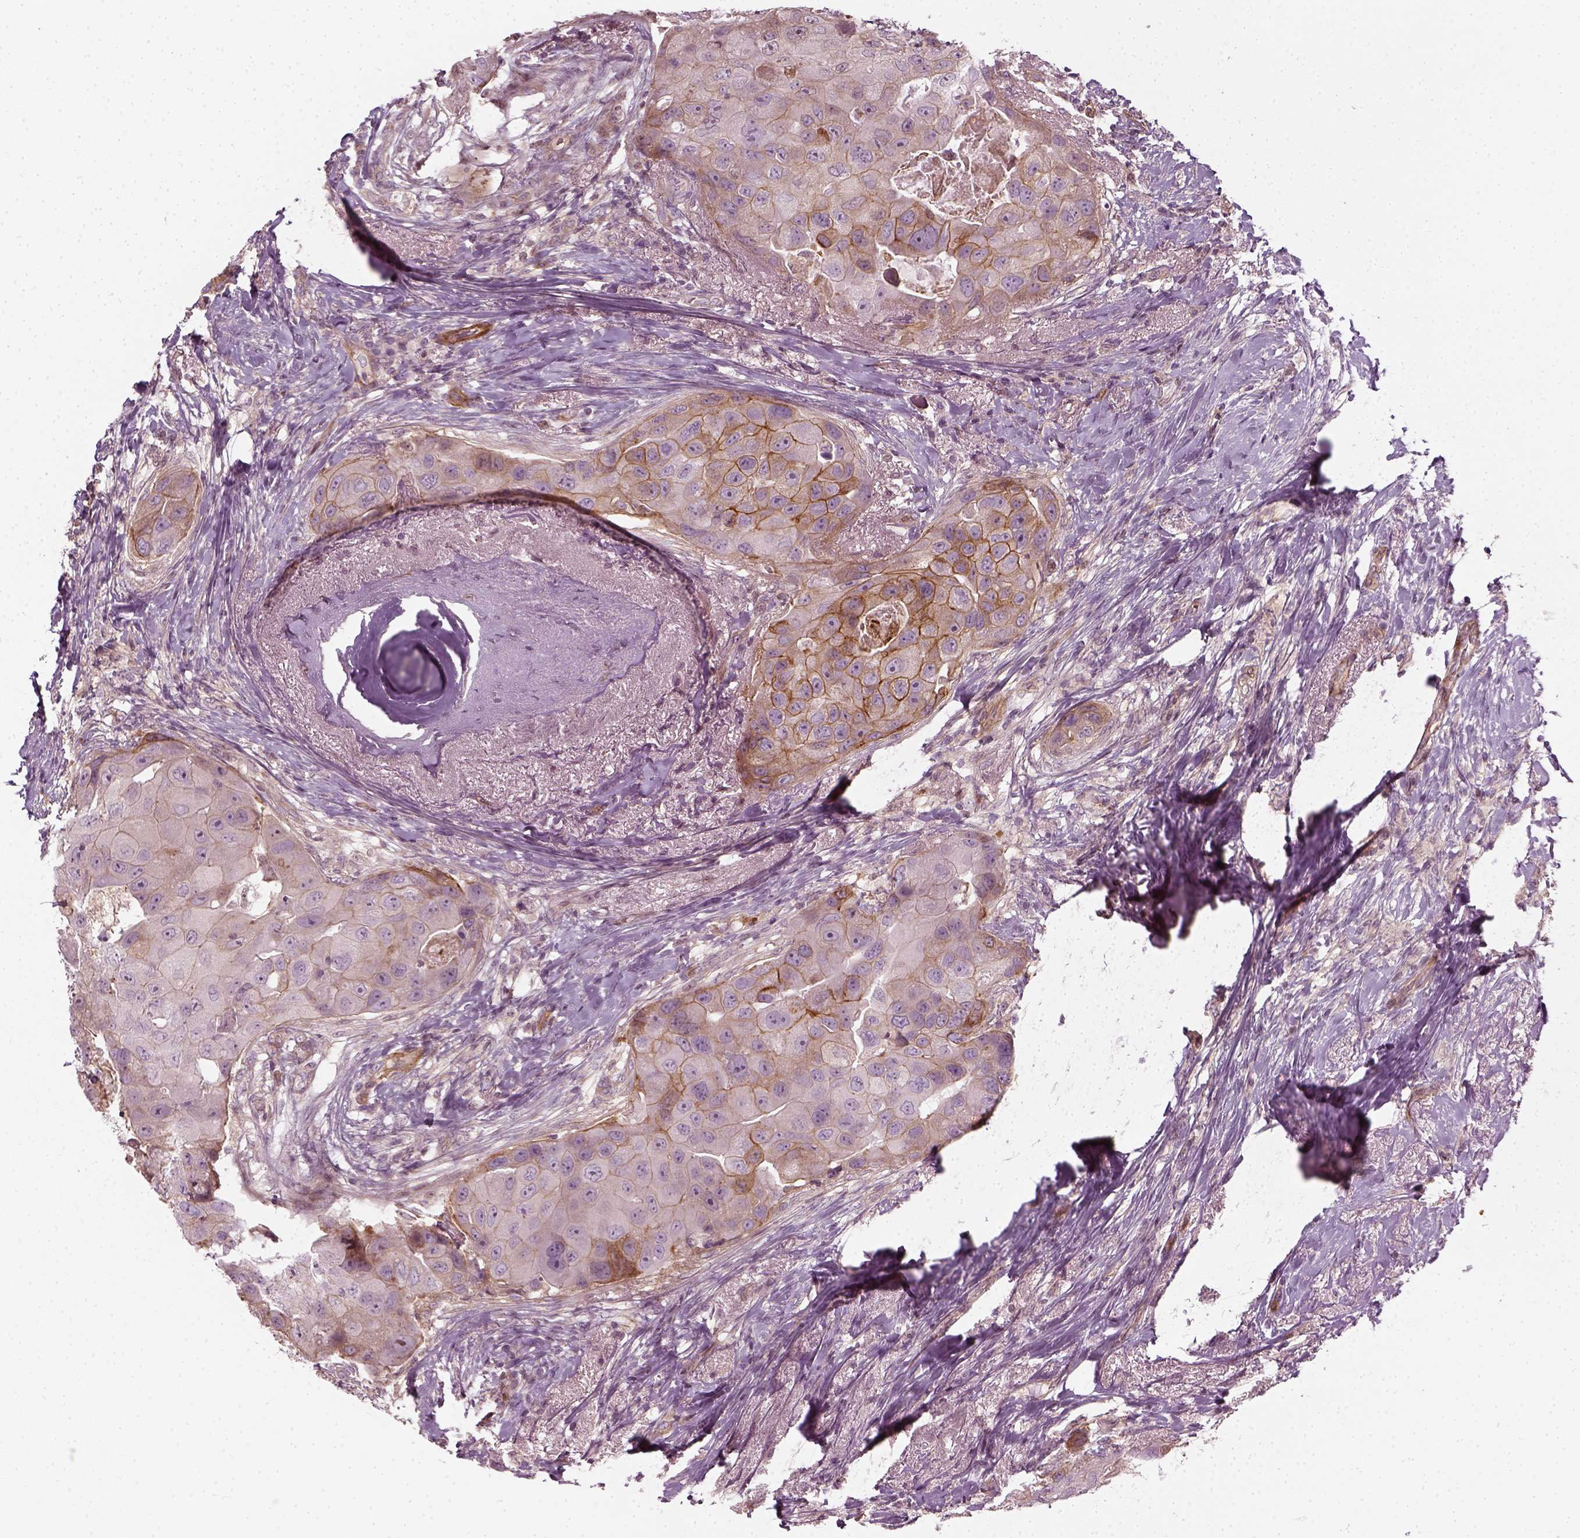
{"staining": {"intensity": "moderate", "quantity": ">75%", "location": "cytoplasmic/membranous"}, "tissue": "breast cancer", "cell_type": "Tumor cells", "image_type": "cancer", "snomed": [{"axis": "morphology", "description": "Duct carcinoma"}, {"axis": "topography", "description": "Breast"}], "caption": "A brown stain labels moderate cytoplasmic/membranous staining of a protein in breast invasive ductal carcinoma tumor cells.", "gene": "NPTN", "patient": {"sex": "female", "age": 43}}